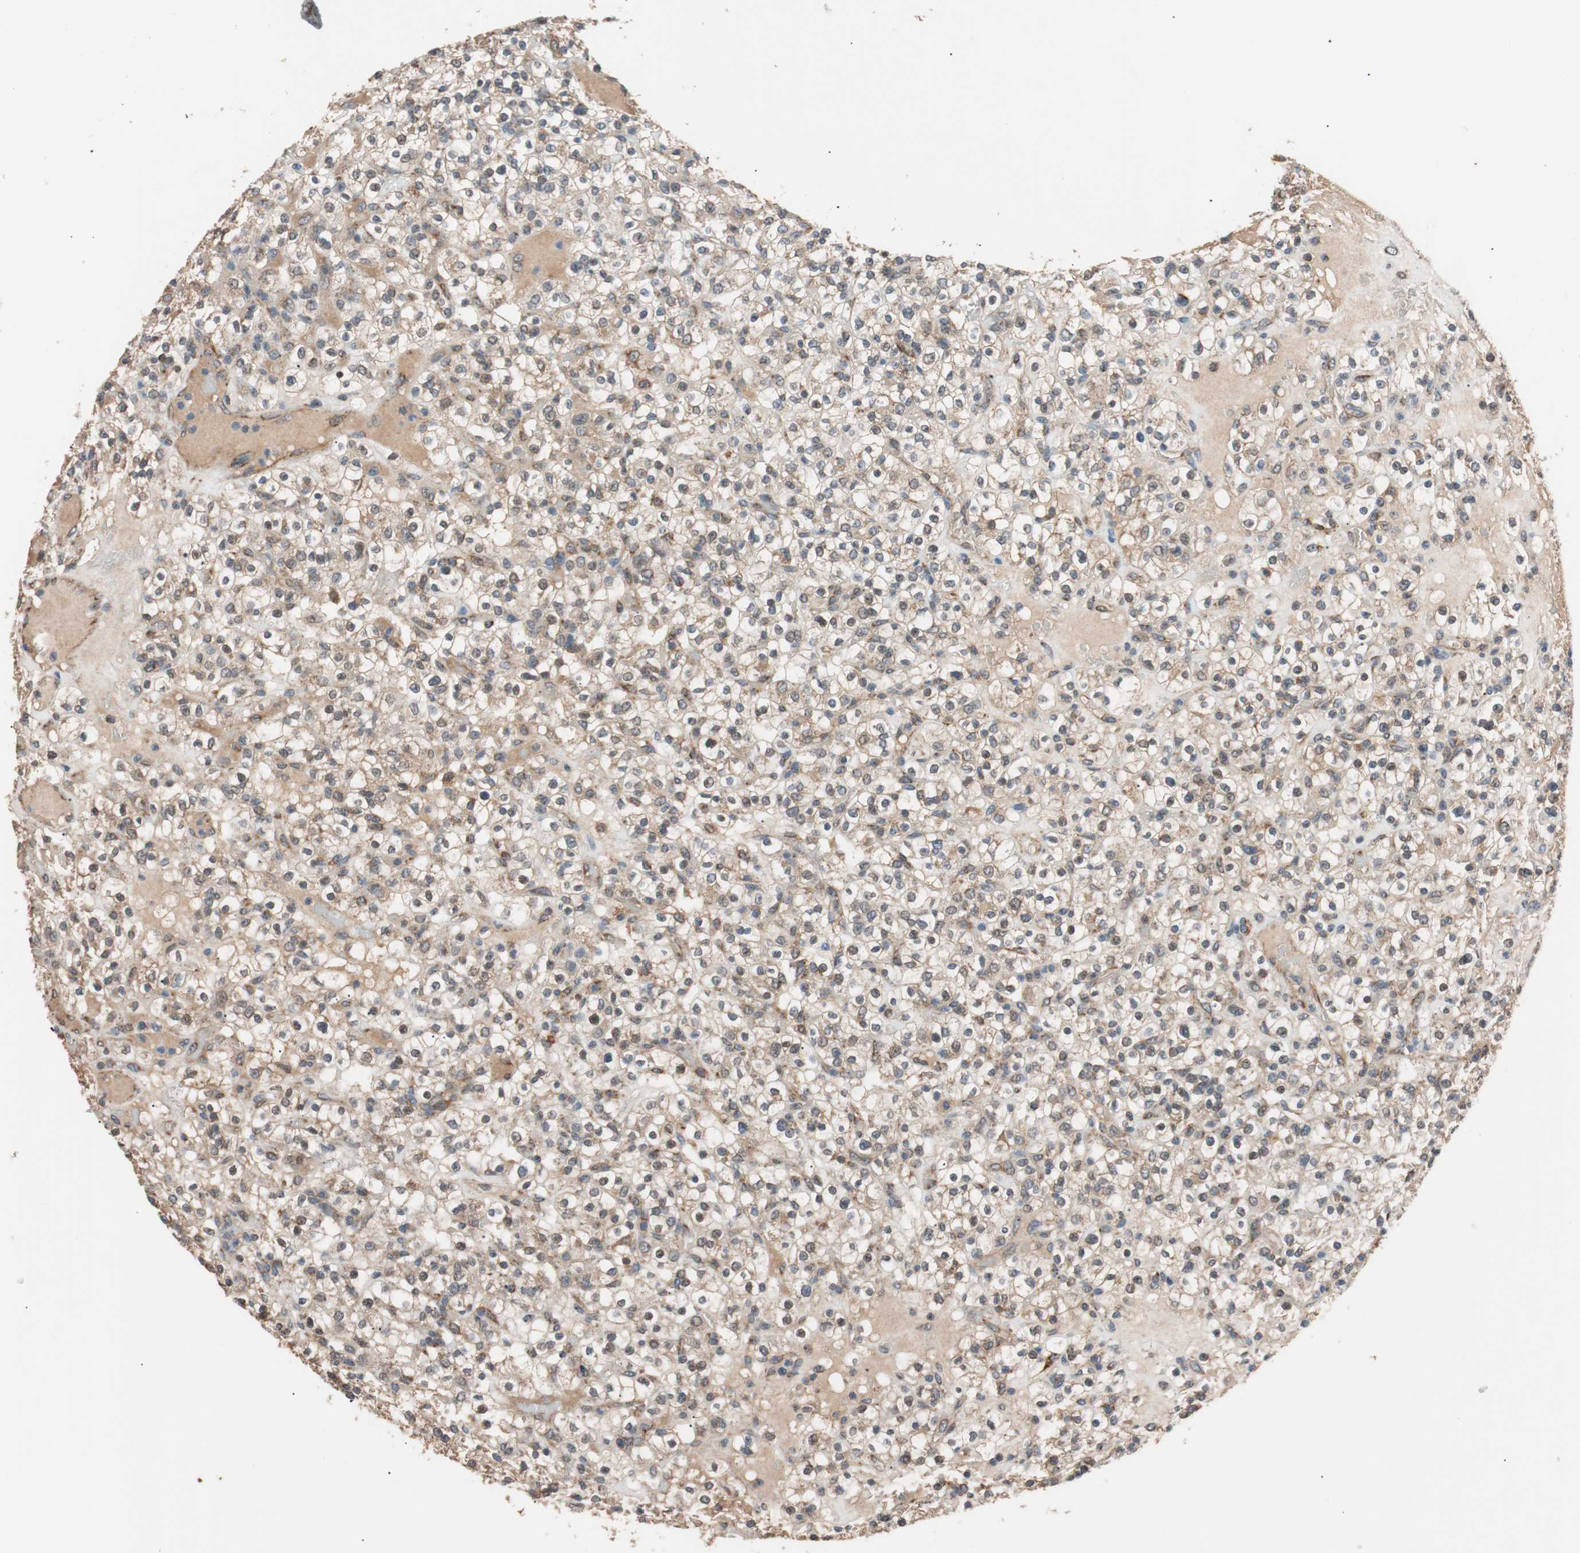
{"staining": {"intensity": "moderate", "quantity": ">75%", "location": "cytoplasmic/membranous"}, "tissue": "renal cancer", "cell_type": "Tumor cells", "image_type": "cancer", "snomed": [{"axis": "morphology", "description": "Normal tissue, NOS"}, {"axis": "morphology", "description": "Adenocarcinoma, NOS"}, {"axis": "topography", "description": "Kidney"}], "caption": "This photomicrograph shows renal adenocarcinoma stained with immunohistochemistry to label a protein in brown. The cytoplasmic/membranous of tumor cells show moderate positivity for the protein. Nuclei are counter-stained blue.", "gene": "PITRM1", "patient": {"sex": "female", "age": 72}}